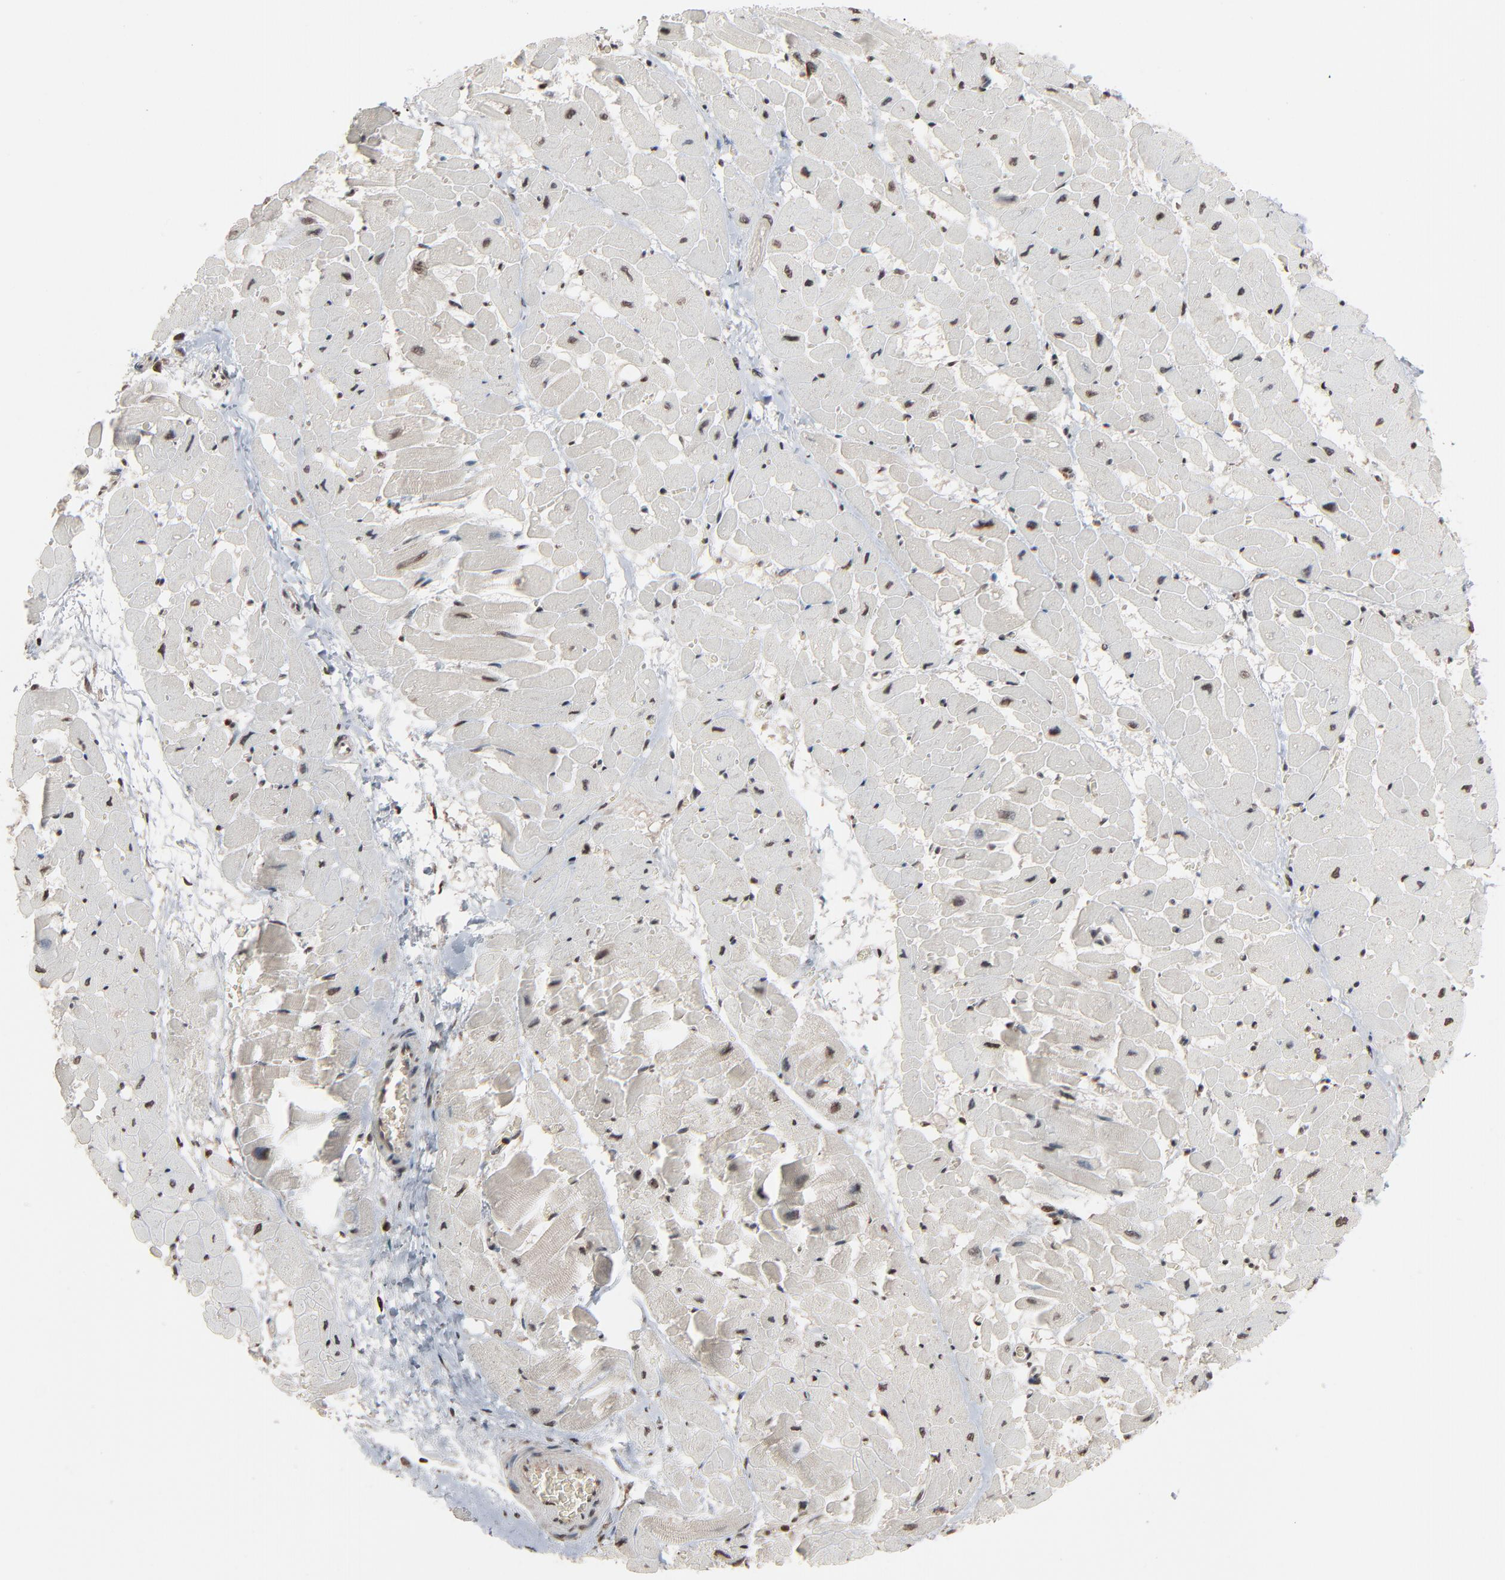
{"staining": {"intensity": "strong", "quantity": ">75%", "location": "nuclear"}, "tissue": "heart muscle", "cell_type": "Cardiomyocytes", "image_type": "normal", "snomed": [{"axis": "morphology", "description": "Normal tissue, NOS"}, {"axis": "topography", "description": "Heart"}], "caption": "Immunohistochemical staining of normal human heart muscle exhibits >75% levels of strong nuclear protein expression in about >75% of cardiomyocytes. The staining is performed using DAB (3,3'-diaminobenzidine) brown chromogen to label protein expression. The nuclei are counter-stained blue using hematoxylin.", "gene": "RPS6KA3", "patient": {"sex": "male", "age": 45}}